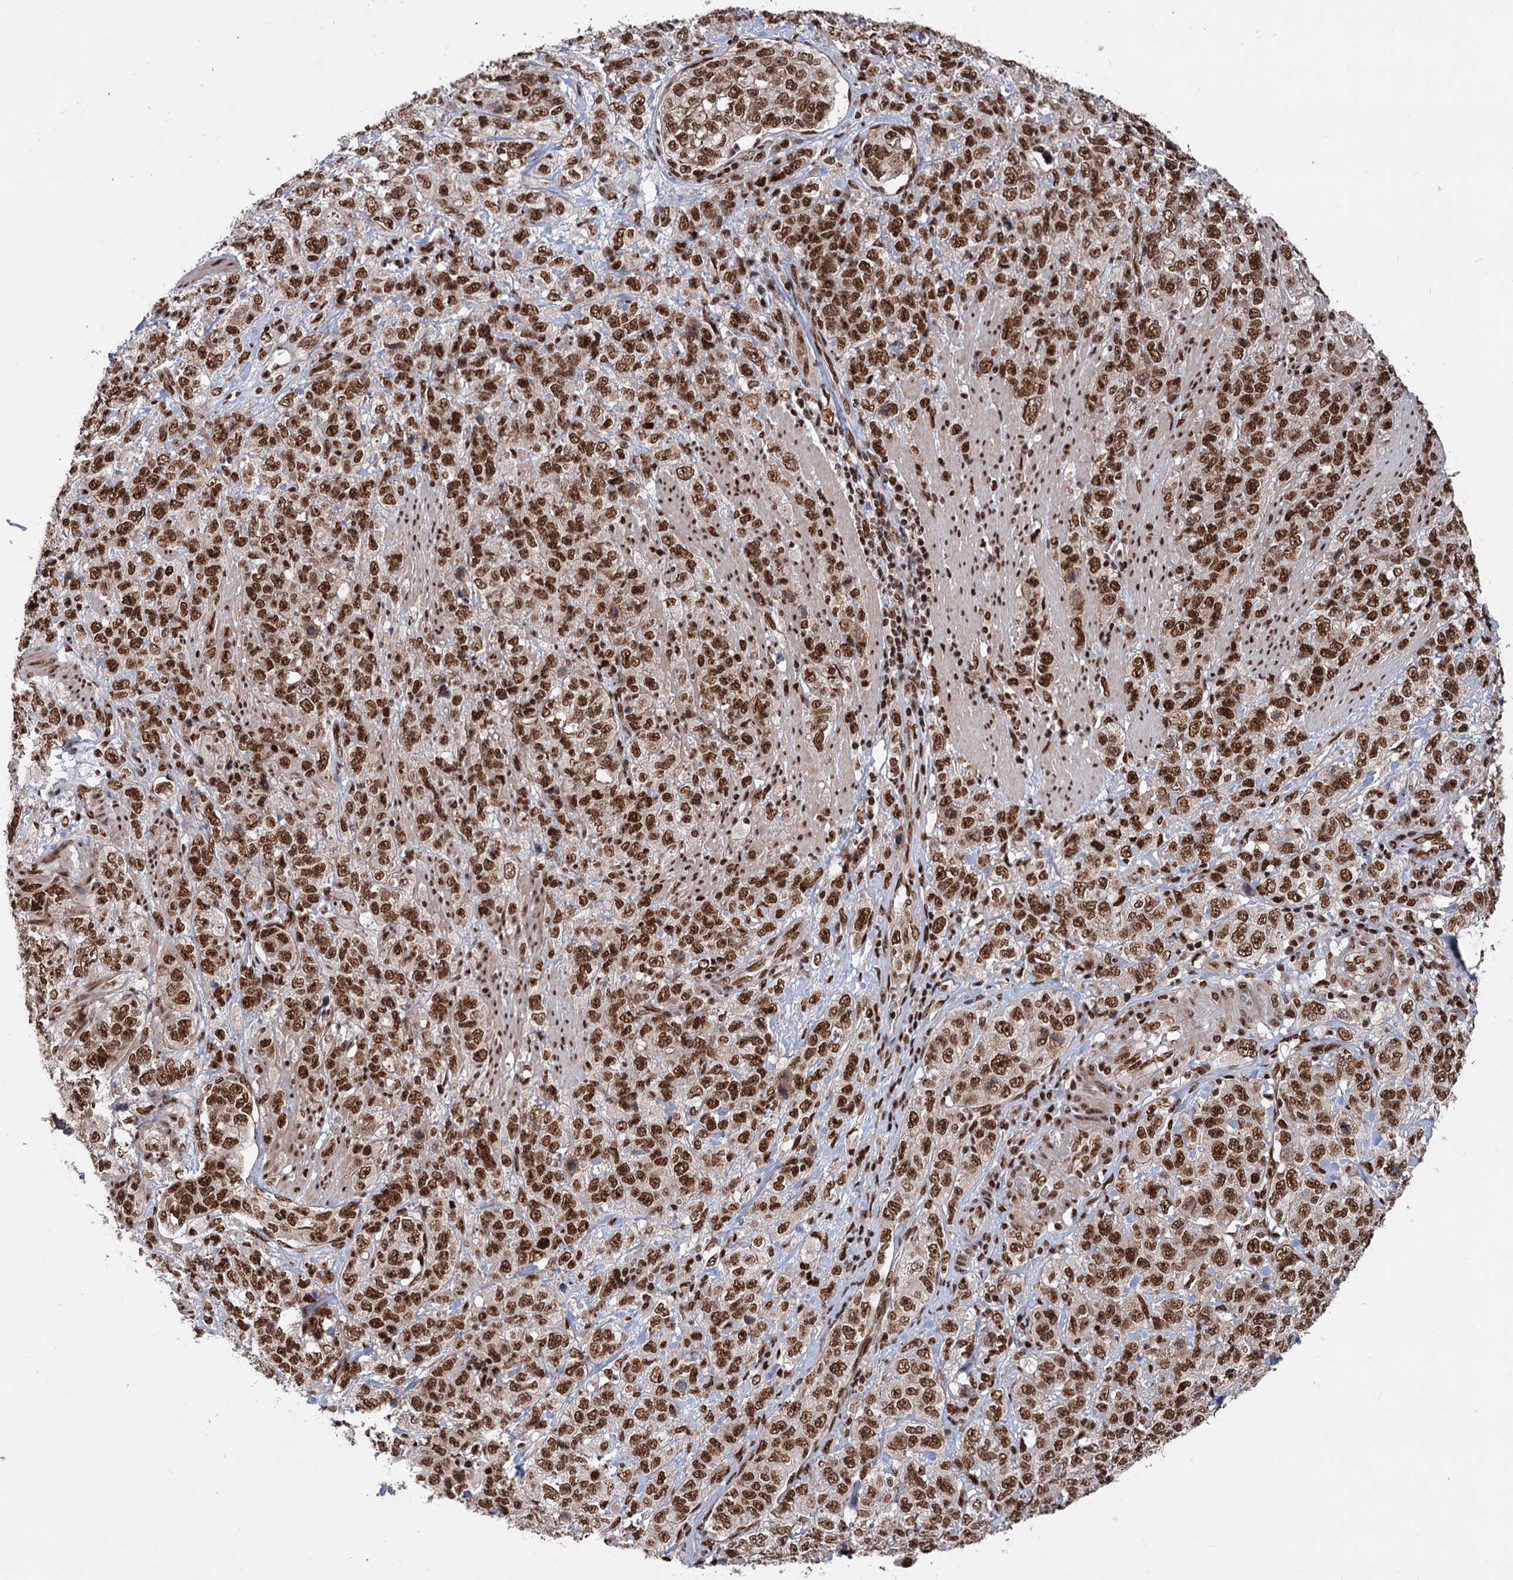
{"staining": {"intensity": "strong", "quantity": ">75%", "location": "nuclear"}, "tissue": "stomach cancer", "cell_type": "Tumor cells", "image_type": "cancer", "snomed": [{"axis": "morphology", "description": "Adenocarcinoma, NOS"}, {"axis": "topography", "description": "Stomach"}], "caption": "Stomach adenocarcinoma stained with IHC reveals strong nuclear staining in about >75% of tumor cells.", "gene": "MAML1", "patient": {"sex": "male", "age": 48}}